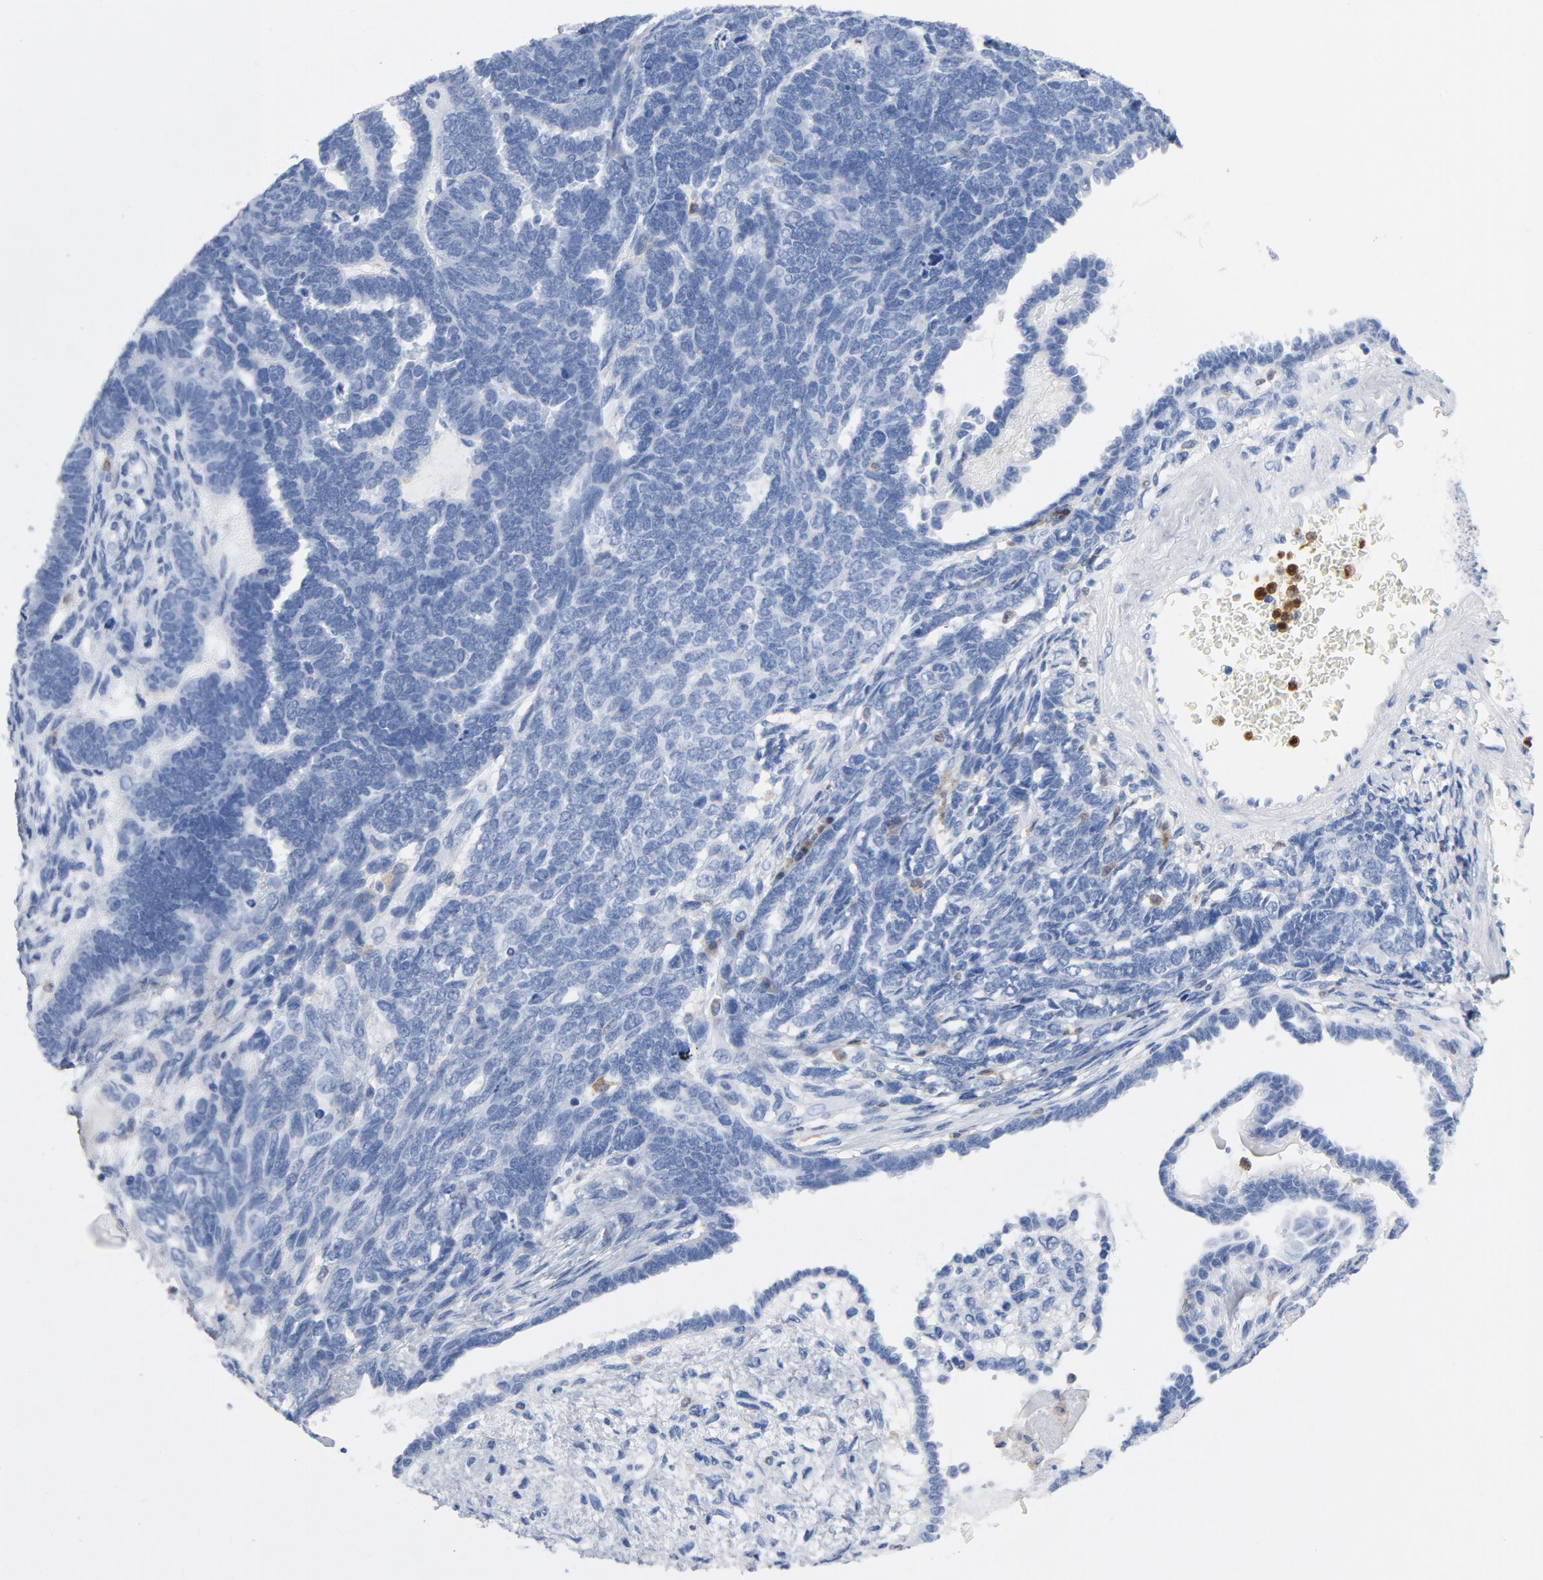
{"staining": {"intensity": "negative", "quantity": "none", "location": "none"}, "tissue": "endometrial cancer", "cell_type": "Tumor cells", "image_type": "cancer", "snomed": [{"axis": "morphology", "description": "Neoplasm, malignant, NOS"}, {"axis": "topography", "description": "Endometrium"}], "caption": "Immunohistochemistry (IHC) histopathology image of neoplastic tissue: endometrial neoplasm (malignant) stained with DAB shows no significant protein staining in tumor cells. (Immunohistochemistry, brightfield microscopy, high magnification).", "gene": "NCF1", "patient": {"sex": "female", "age": 74}}